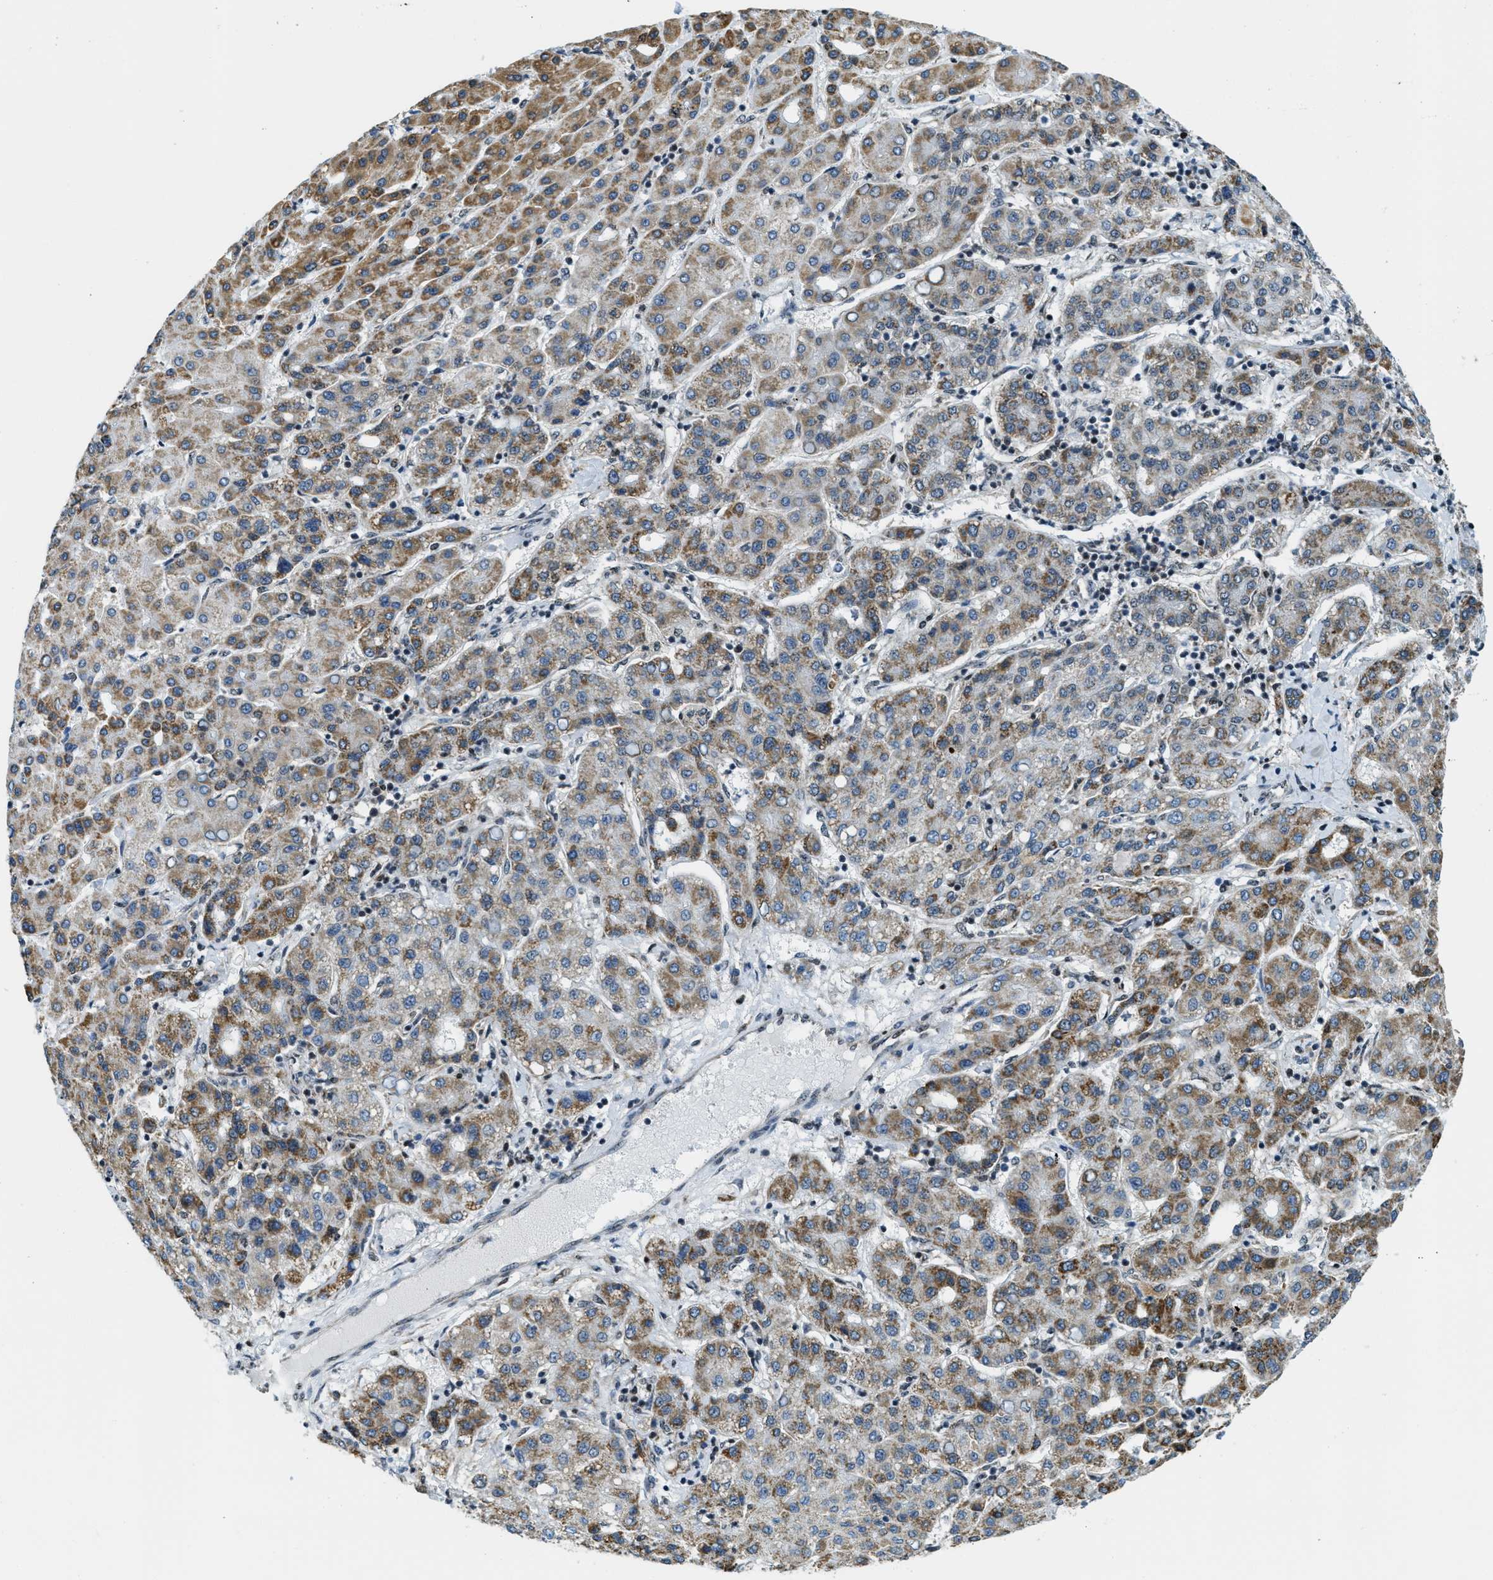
{"staining": {"intensity": "moderate", "quantity": ">75%", "location": "cytoplasmic/membranous"}, "tissue": "liver cancer", "cell_type": "Tumor cells", "image_type": "cancer", "snomed": [{"axis": "morphology", "description": "Carcinoma, Hepatocellular, NOS"}, {"axis": "topography", "description": "Liver"}], "caption": "Liver cancer (hepatocellular carcinoma) stained for a protein (brown) demonstrates moderate cytoplasmic/membranous positive expression in about >75% of tumor cells.", "gene": "SP100", "patient": {"sex": "male", "age": 65}}